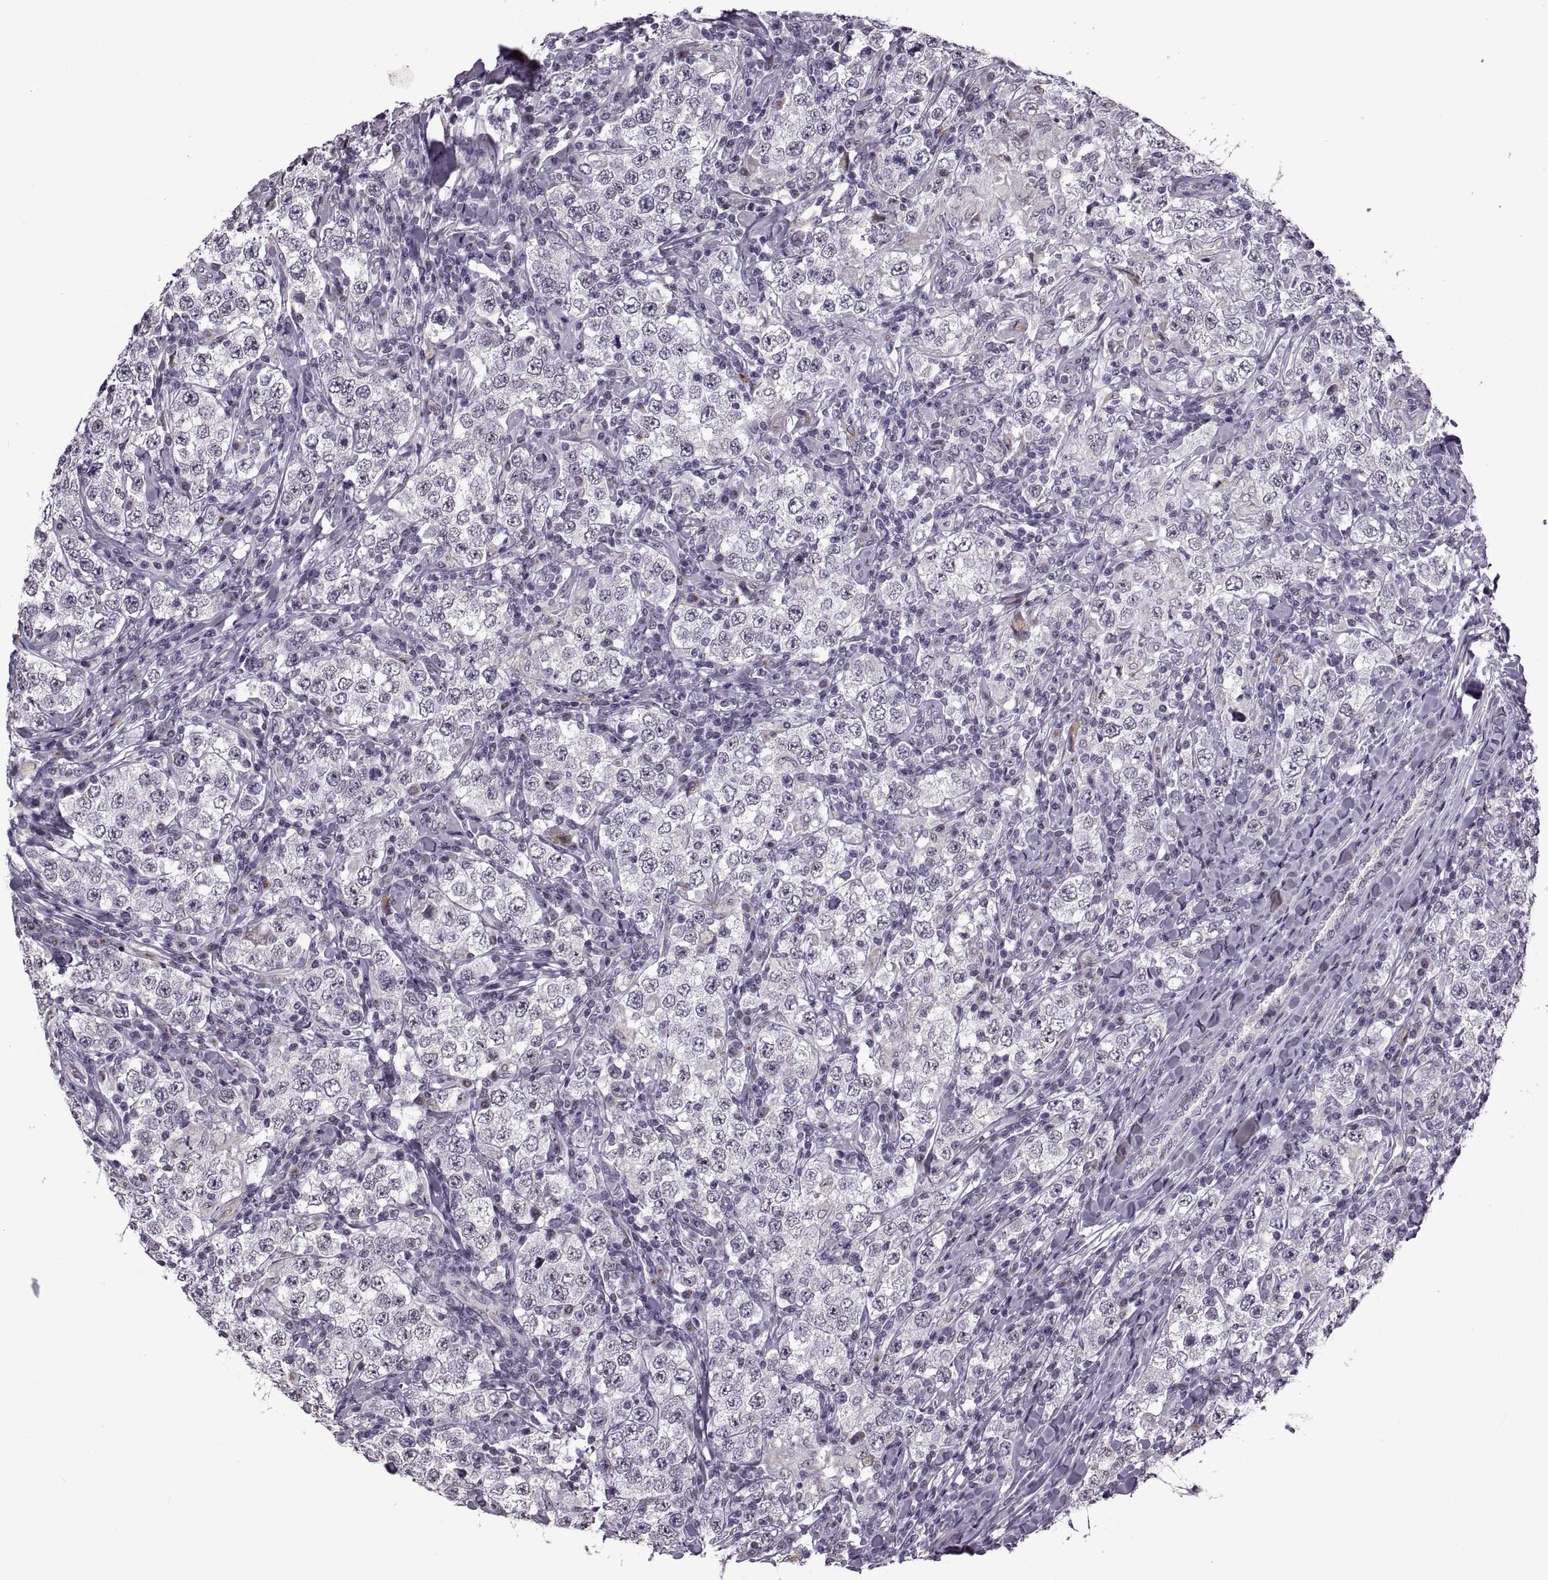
{"staining": {"intensity": "negative", "quantity": "none", "location": "none"}, "tissue": "testis cancer", "cell_type": "Tumor cells", "image_type": "cancer", "snomed": [{"axis": "morphology", "description": "Seminoma, NOS"}, {"axis": "morphology", "description": "Carcinoma, Embryonal, NOS"}, {"axis": "topography", "description": "Testis"}], "caption": "A histopathology image of testis cancer stained for a protein reveals no brown staining in tumor cells.", "gene": "PRSS37", "patient": {"sex": "male", "age": 41}}